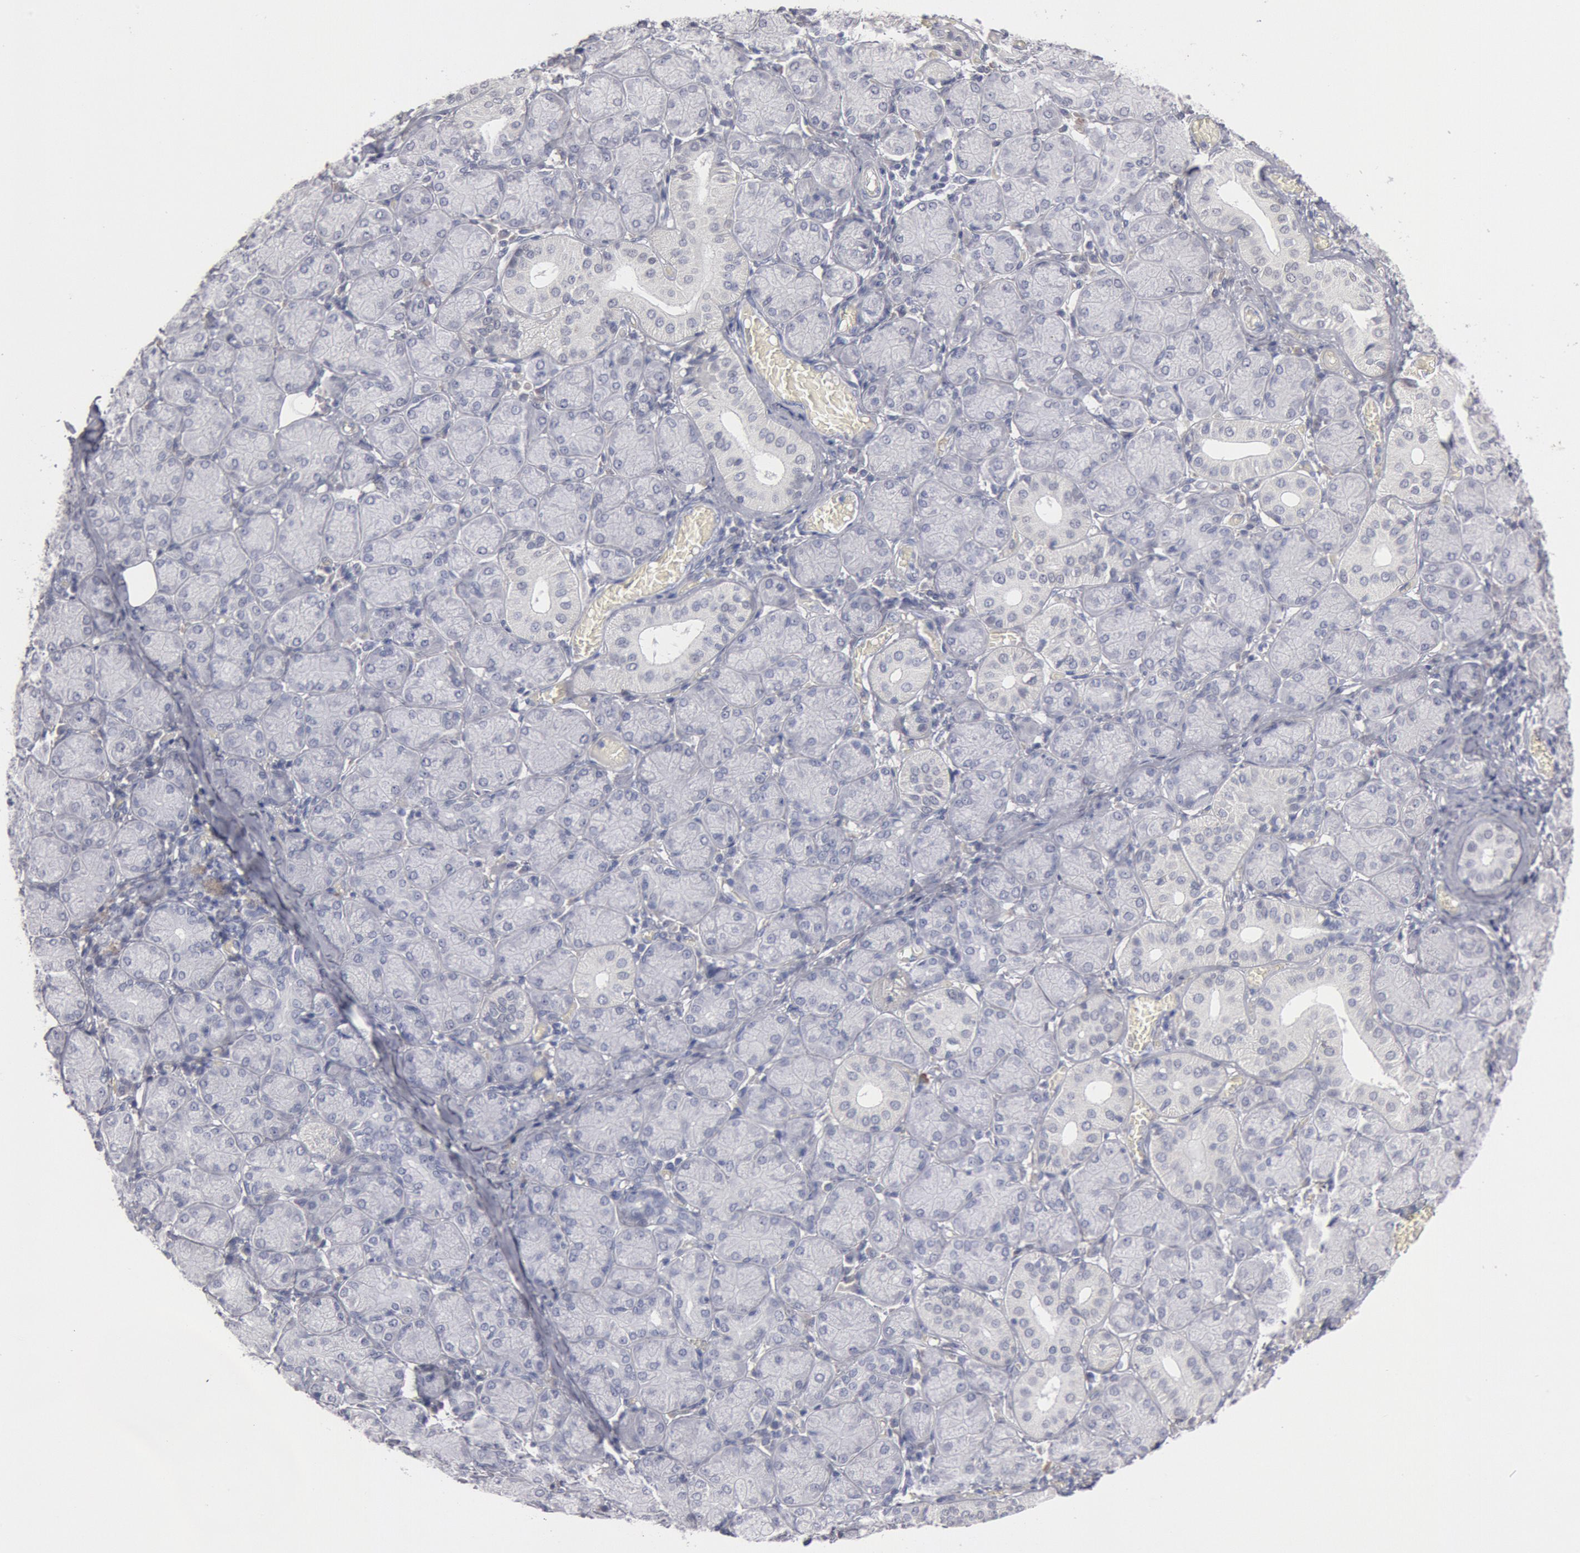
{"staining": {"intensity": "negative", "quantity": "none", "location": "none"}, "tissue": "salivary gland", "cell_type": "Glandular cells", "image_type": "normal", "snomed": [{"axis": "morphology", "description": "Normal tissue, NOS"}, {"axis": "topography", "description": "Salivary gland"}], "caption": "Immunohistochemical staining of normal salivary gland displays no significant staining in glandular cells.", "gene": "FOXA2", "patient": {"sex": "female", "age": 24}}